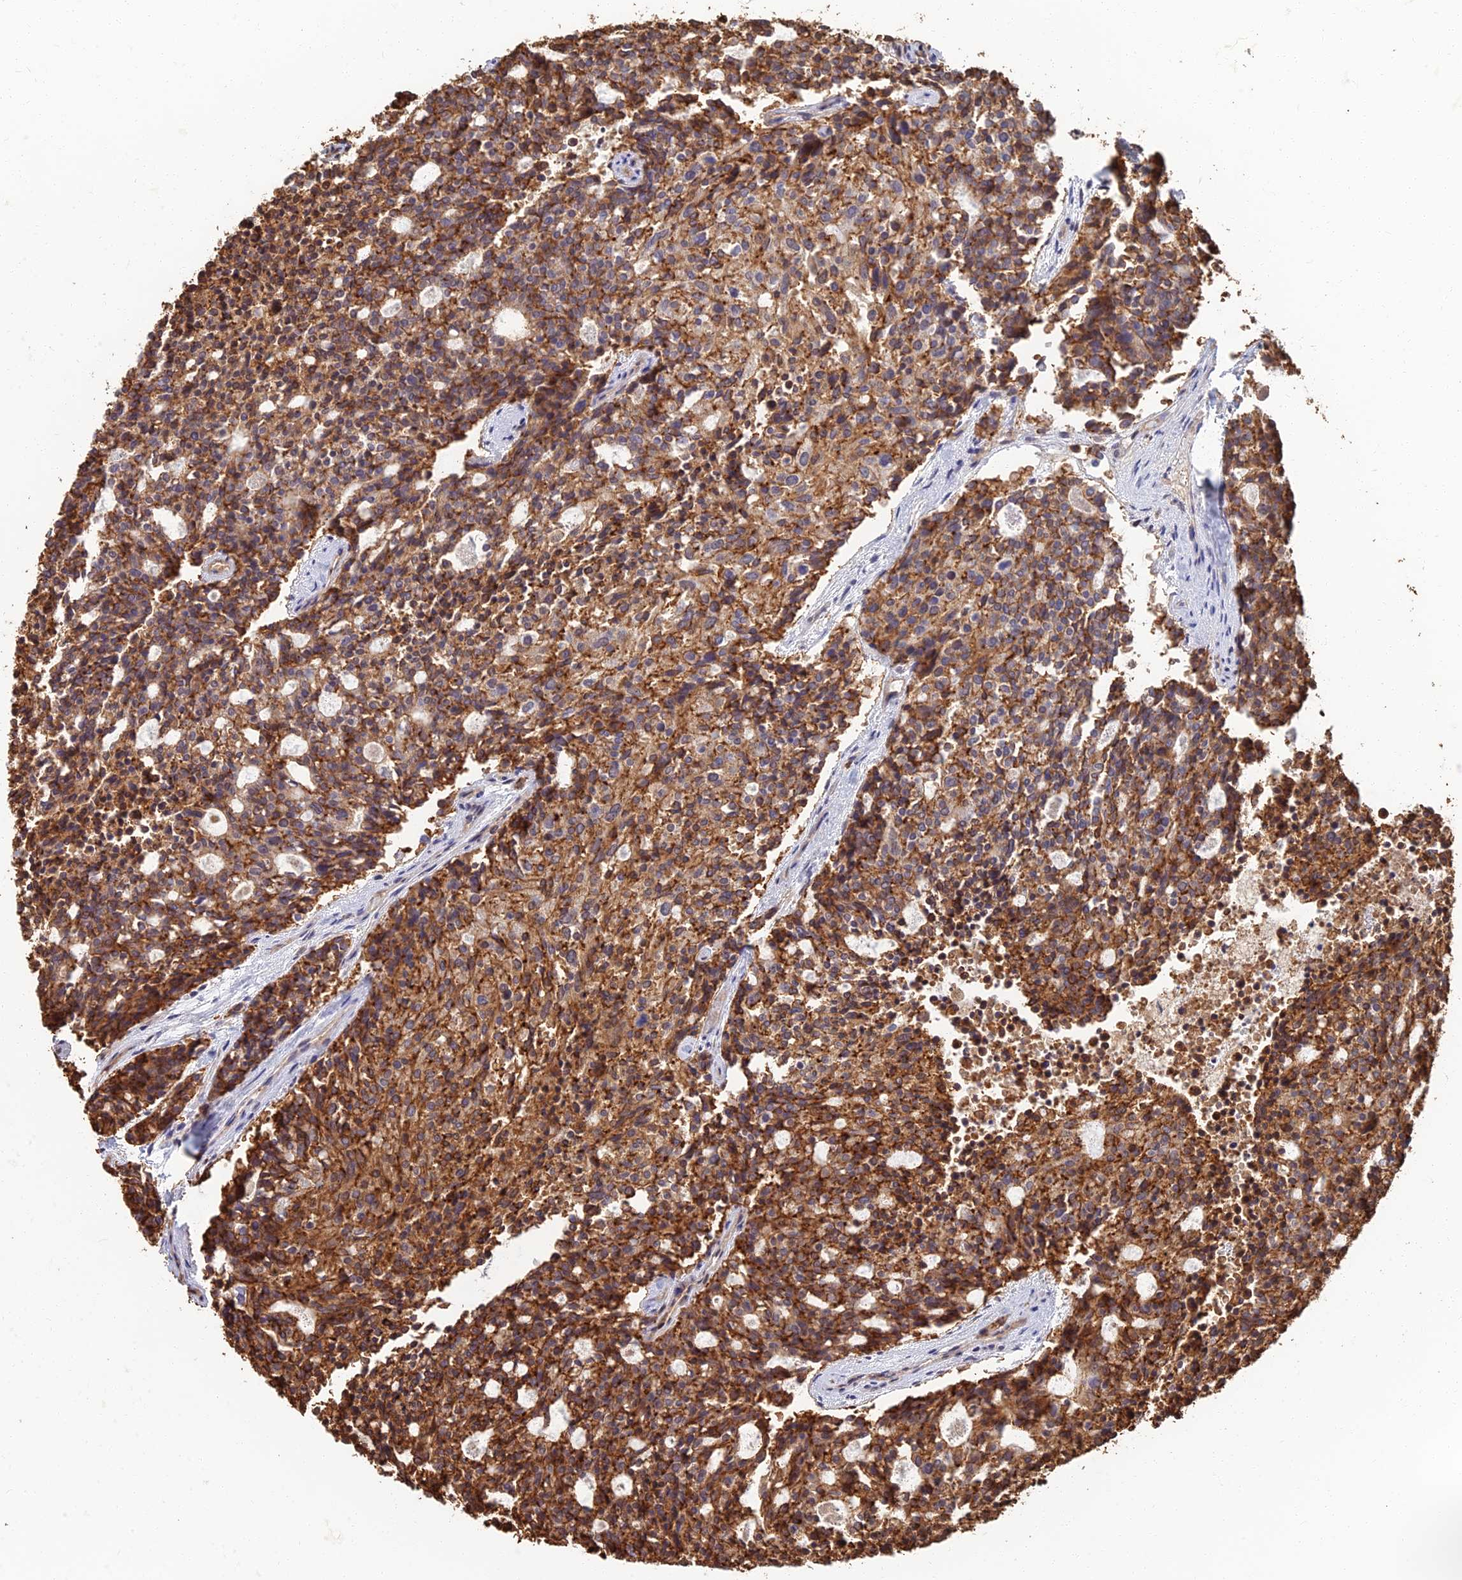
{"staining": {"intensity": "strong", "quantity": ">75%", "location": "cytoplasmic/membranous"}, "tissue": "carcinoid", "cell_type": "Tumor cells", "image_type": "cancer", "snomed": [{"axis": "morphology", "description": "Carcinoid, malignant, NOS"}, {"axis": "topography", "description": "Pancreas"}], "caption": "Strong cytoplasmic/membranous protein staining is identified in about >75% of tumor cells in malignant carcinoid.", "gene": "LRRN3", "patient": {"sex": "female", "age": 54}}